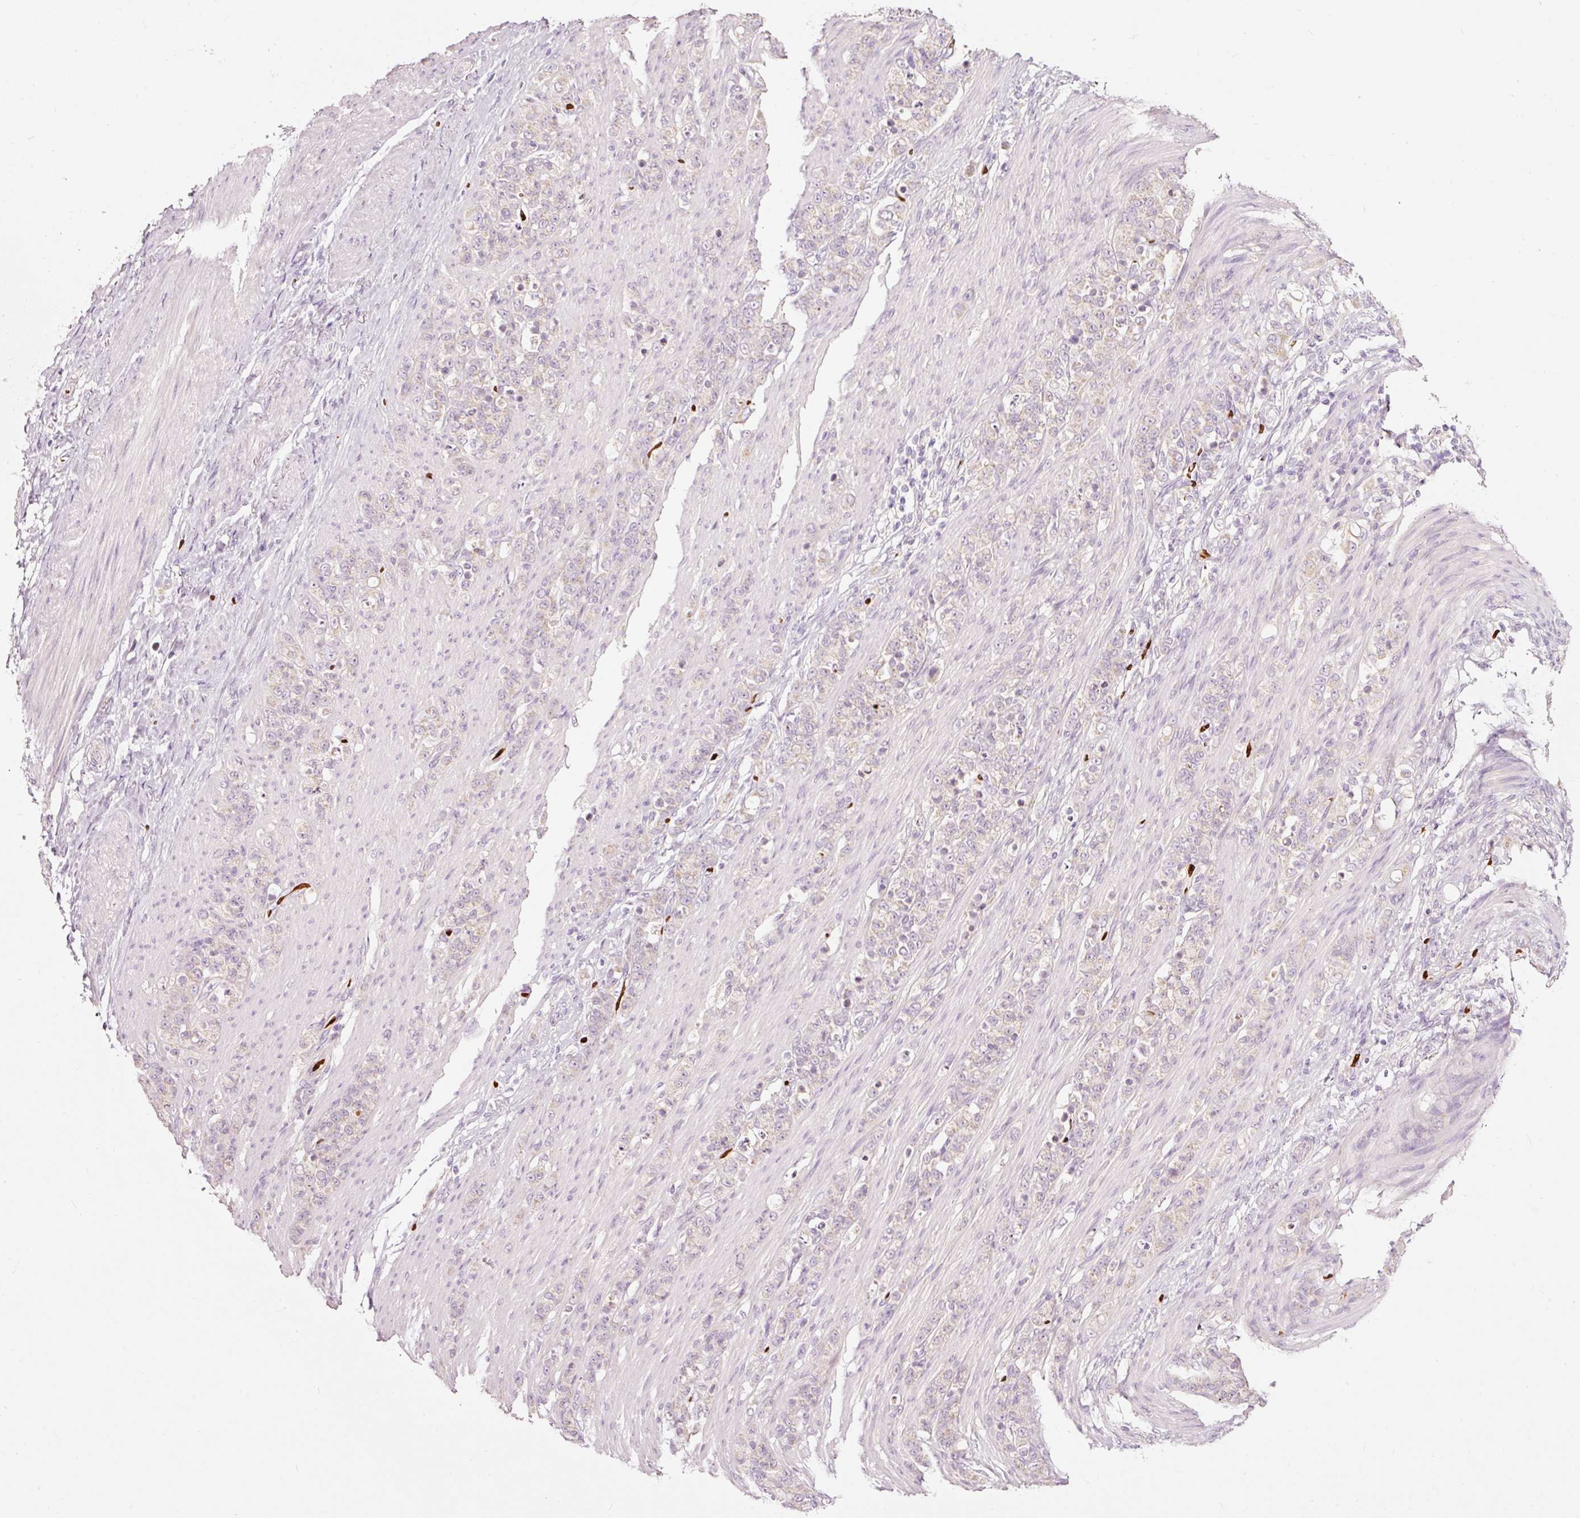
{"staining": {"intensity": "negative", "quantity": "none", "location": "none"}, "tissue": "stomach cancer", "cell_type": "Tumor cells", "image_type": "cancer", "snomed": [{"axis": "morphology", "description": "Adenocarcinoma, NOS"}, {"axis": "topography", "description": "Stomach"}], "caption": "This histopathology image is of stomach adenocarcinoma stained with immunohistochemistry to label a protein in brown with the nuclei are counter-stained blue. There is no positivity in tumor cells. (DAB immunohistochemistry, high magnification).", "gene": "LDHAL6B", "patient": {"sex": "female", "age": 79}}